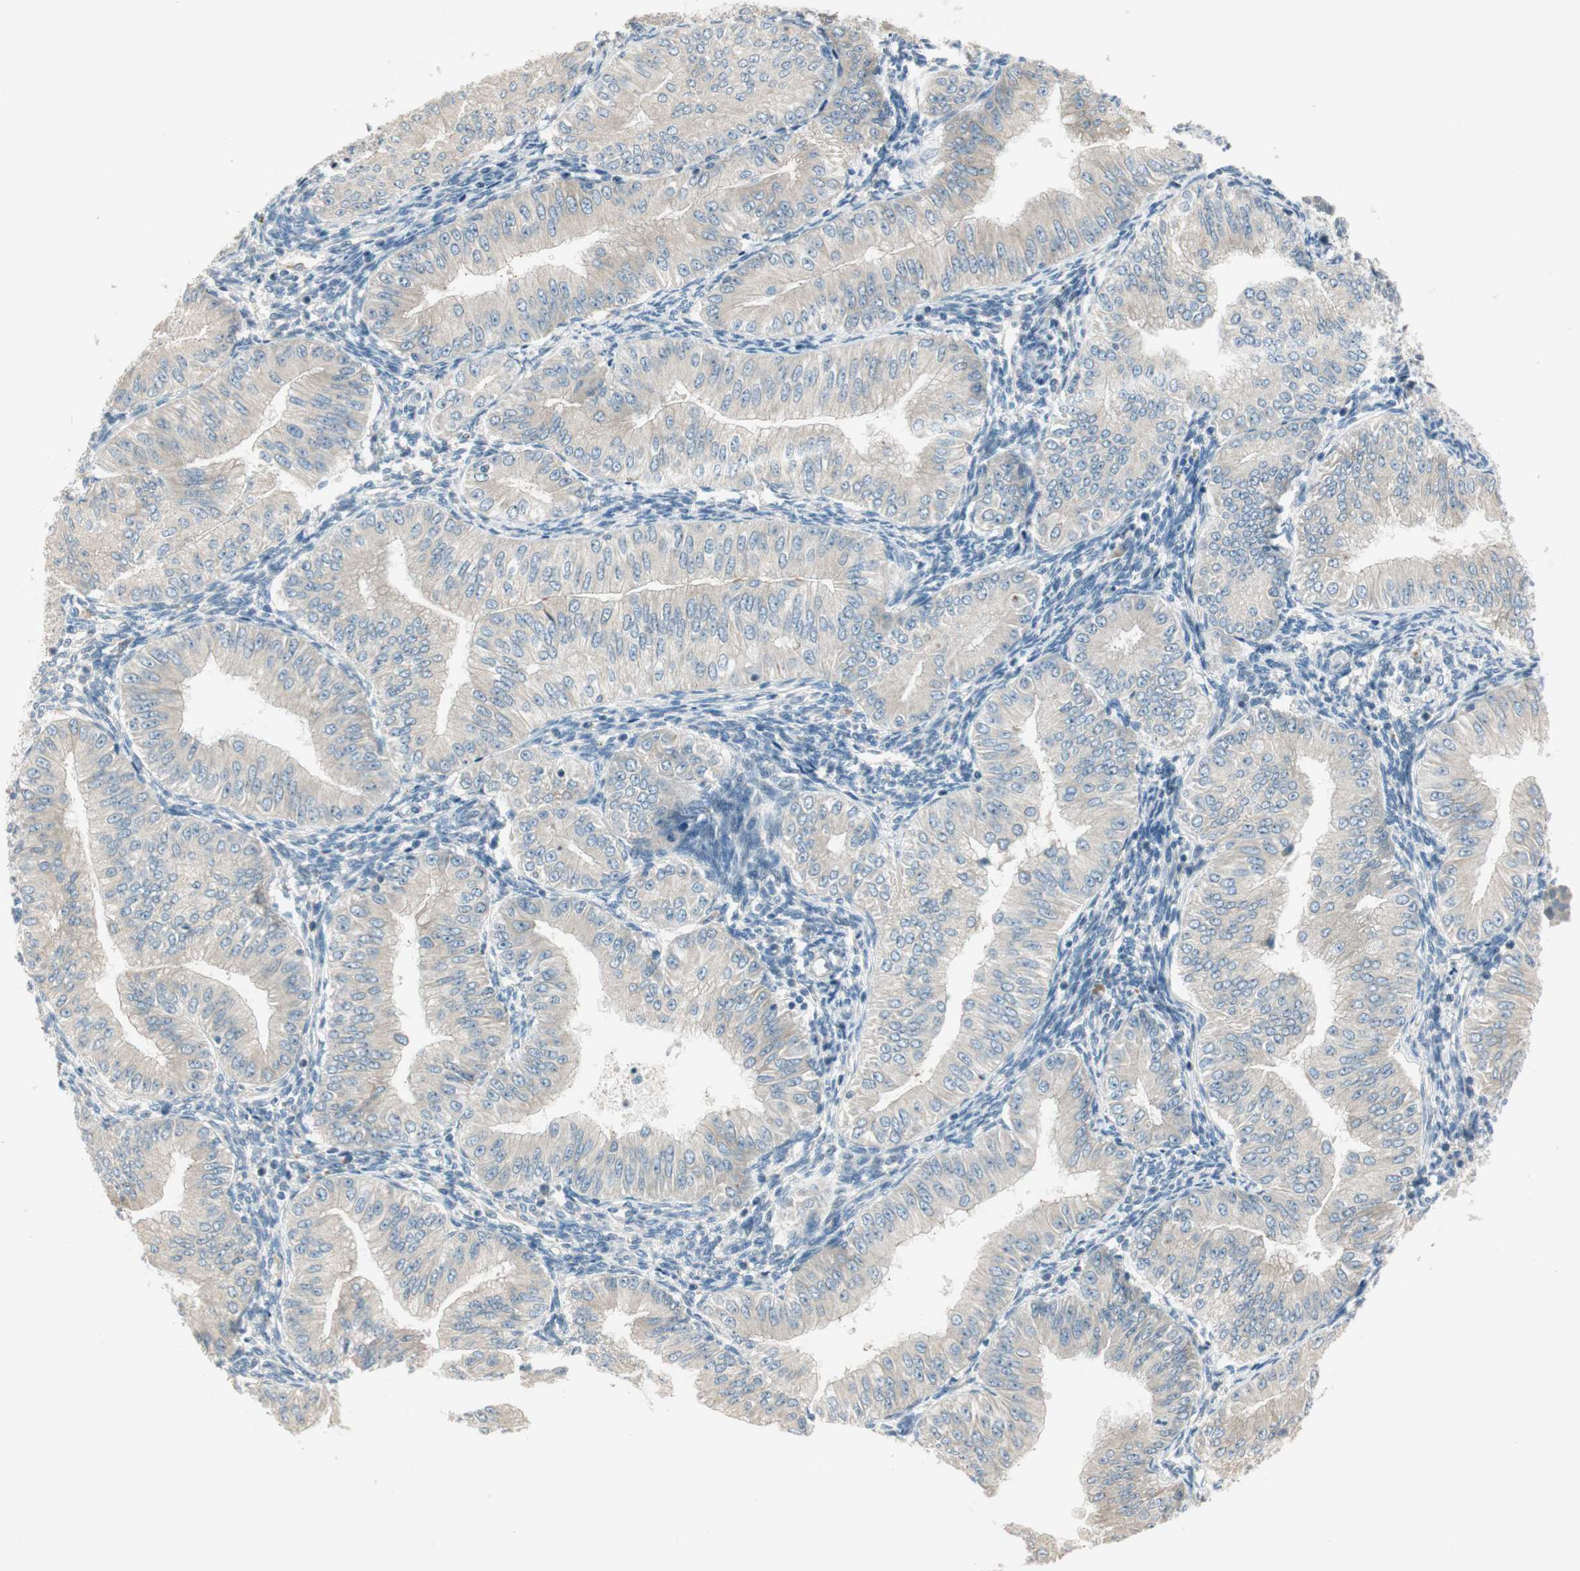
{"staining": {"intensity": "weak", "quantity": "25%-75%", "location": "cytoplasmic/membranous"}, "tissue": "endometrial cancer", "cell_type": "Tumor cells", "image_type": "cancer", "snomed": [{"axis": "morphology", "description": "Normal tissue, NOS"}, {"axis": "morphology", "description": "Adenocarcinoma, NOS"}, {"axis": "topography", "description": "Endometrium"}], "caption": "Approximately 25%-75% of tumor cells in endometrial cancer (adenocarcinoma) display weak cytoplasmic/membranous protein staining as visualized by brown immunohistochemical staining.", "gene": "PCDHB15", "patient": {"sex": "female", "age": 53}}